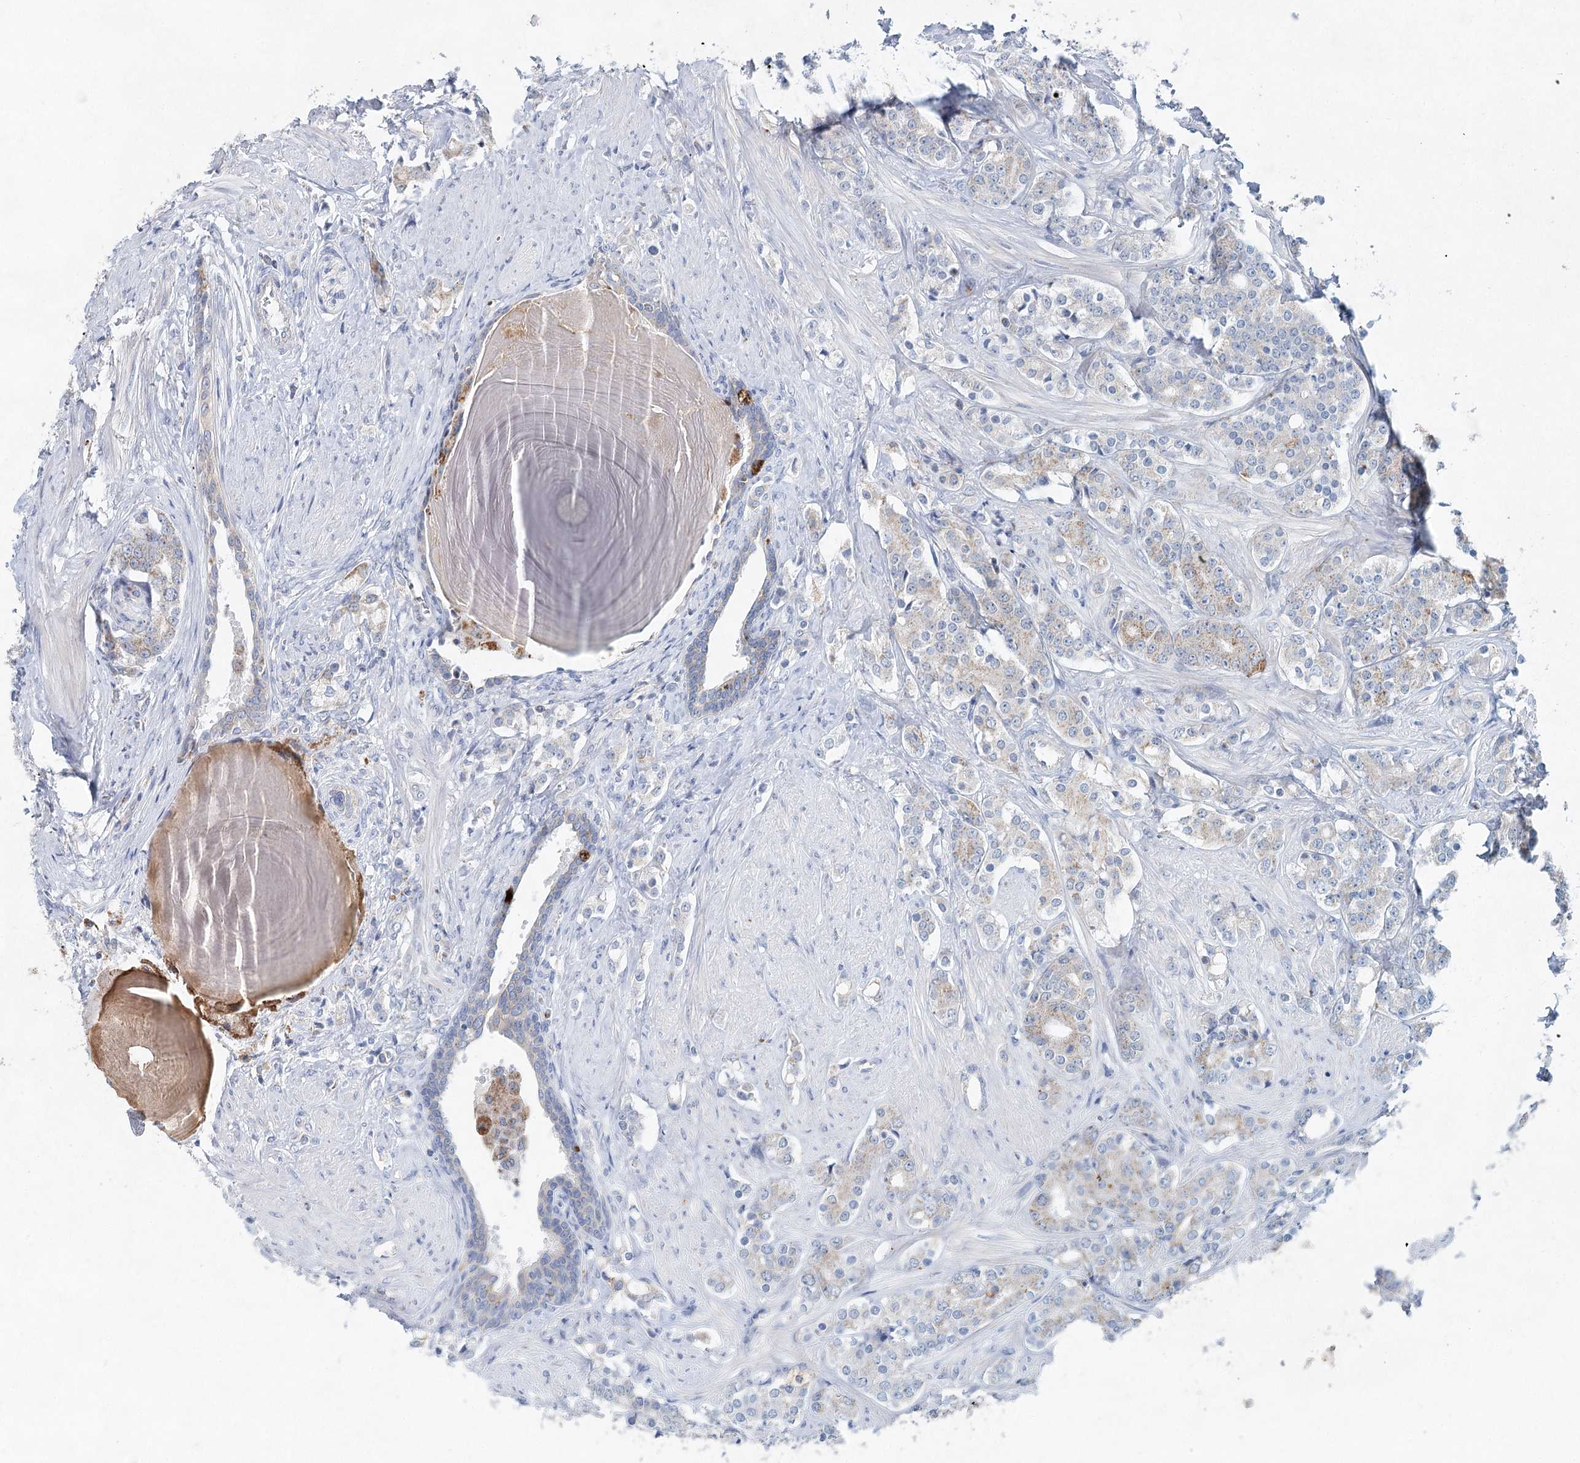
{"staining": {"intensity": "weak", "quantity": "<25%", "location": "cytoplasmic/membranous"}, "tissue": "prostate cancer", "cell_type": "Tumor cells", "image_type": "cancer", "snomed": [{"axis": "morphology", "description": "Adenocarcinoma, High grade"}, {"axis": "topography", "description": "Prostate"}], "caption": "IHC micrograph of neoplastic tissue: adenocarcinoma (high-grade) (prostate) stained with DAB exhibits no significant protein positivity in tumor cells.", "gene": "XPO6", "patient": {"sex": "male", "age": 62}}